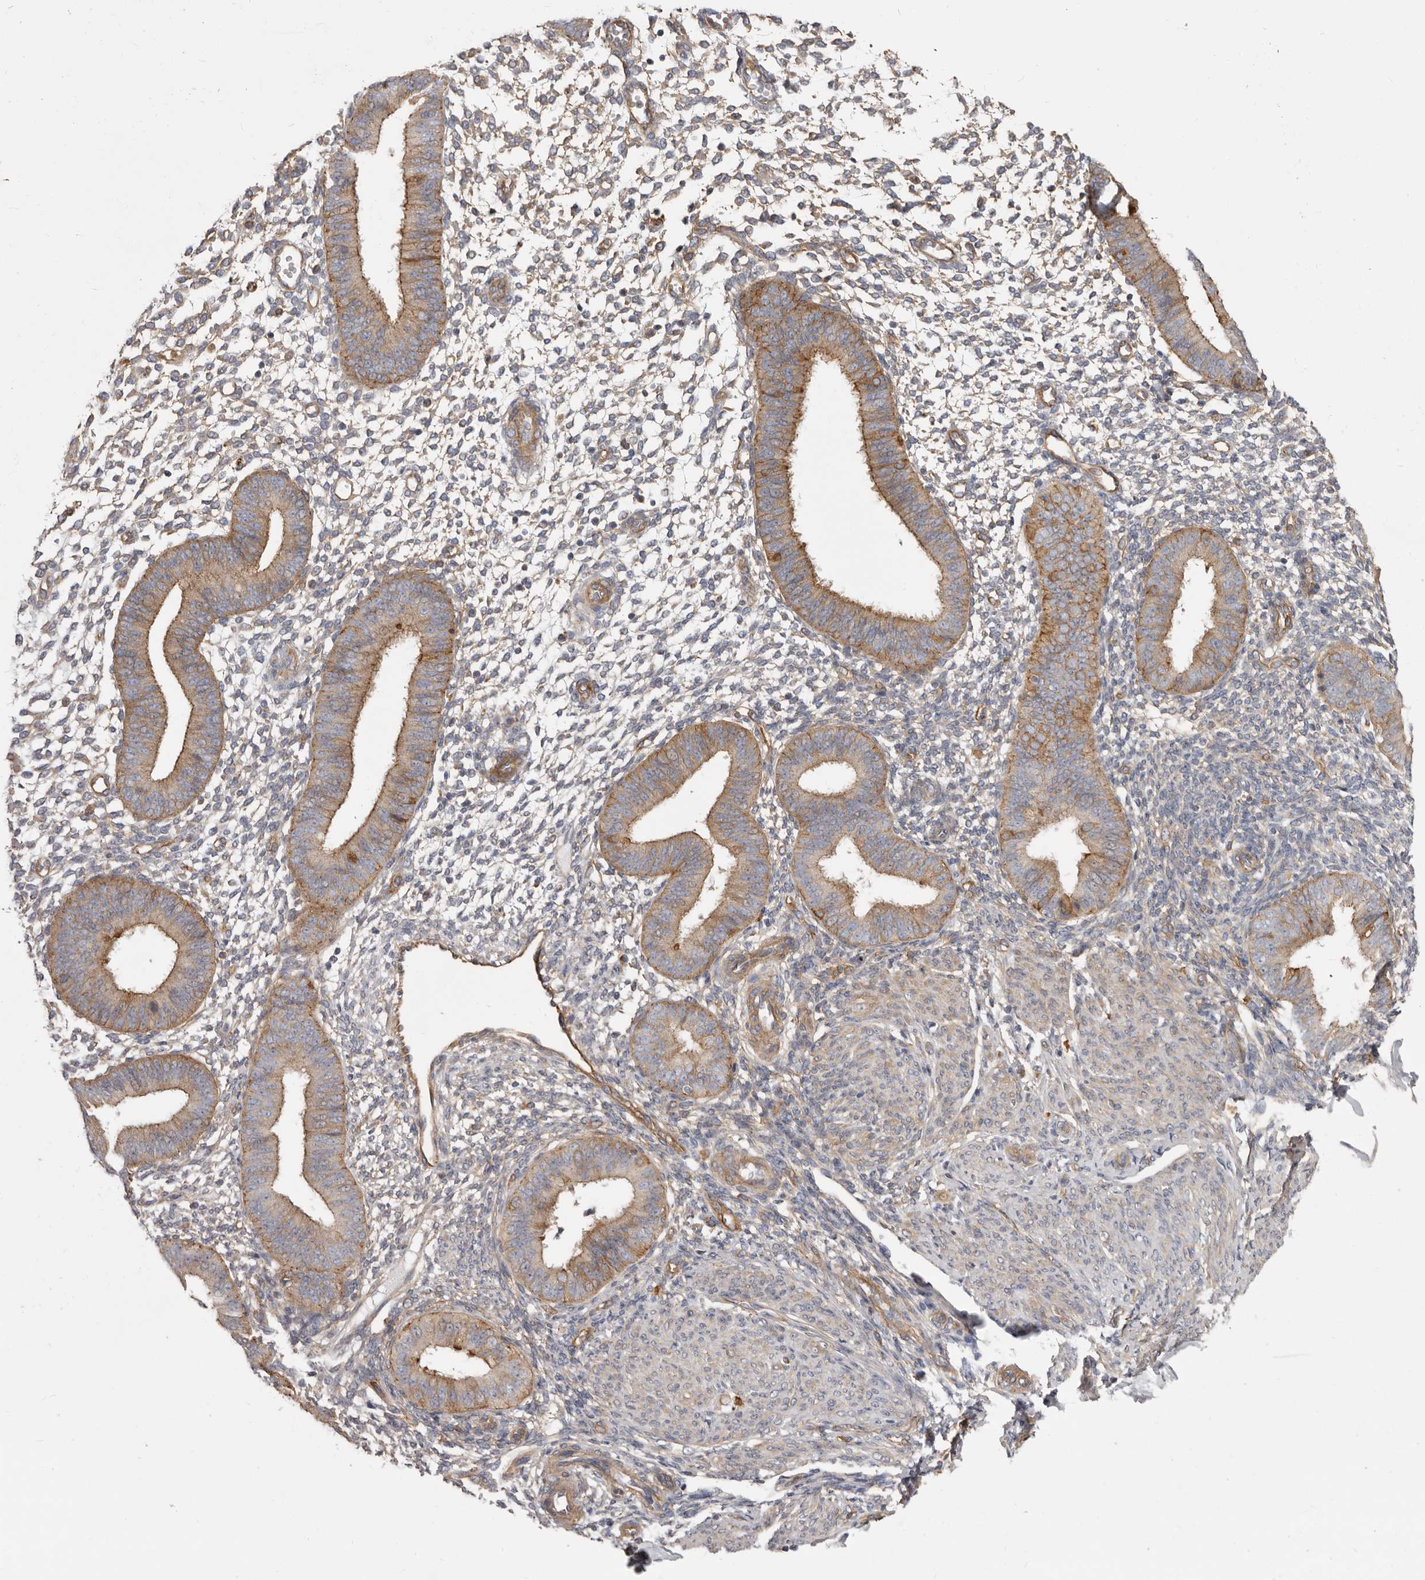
{"staining": {"intensity": "moderate", "quantity": "25%-75%", "location": "cytoplasmic/membranous"}, "tissue": "endometrium", "cell_type": "Cells in endometrial stroma", "image_type": "normal", "snomed": [{"axis": "morphology", "description": "Normal tissue, NOS"}, {"axis": "topography", "description": "Uterus"}, {"axis": "topography", "description": "Endometrium"}], "caption": "Cells in endometrial stroma show medium levels of moderate cytoplasmic/membranous positivity in approximately 25%-75% of cells in benign human endometrium.", "gene": "ENAH", "patient": {"sex": "female", "age": 48}}